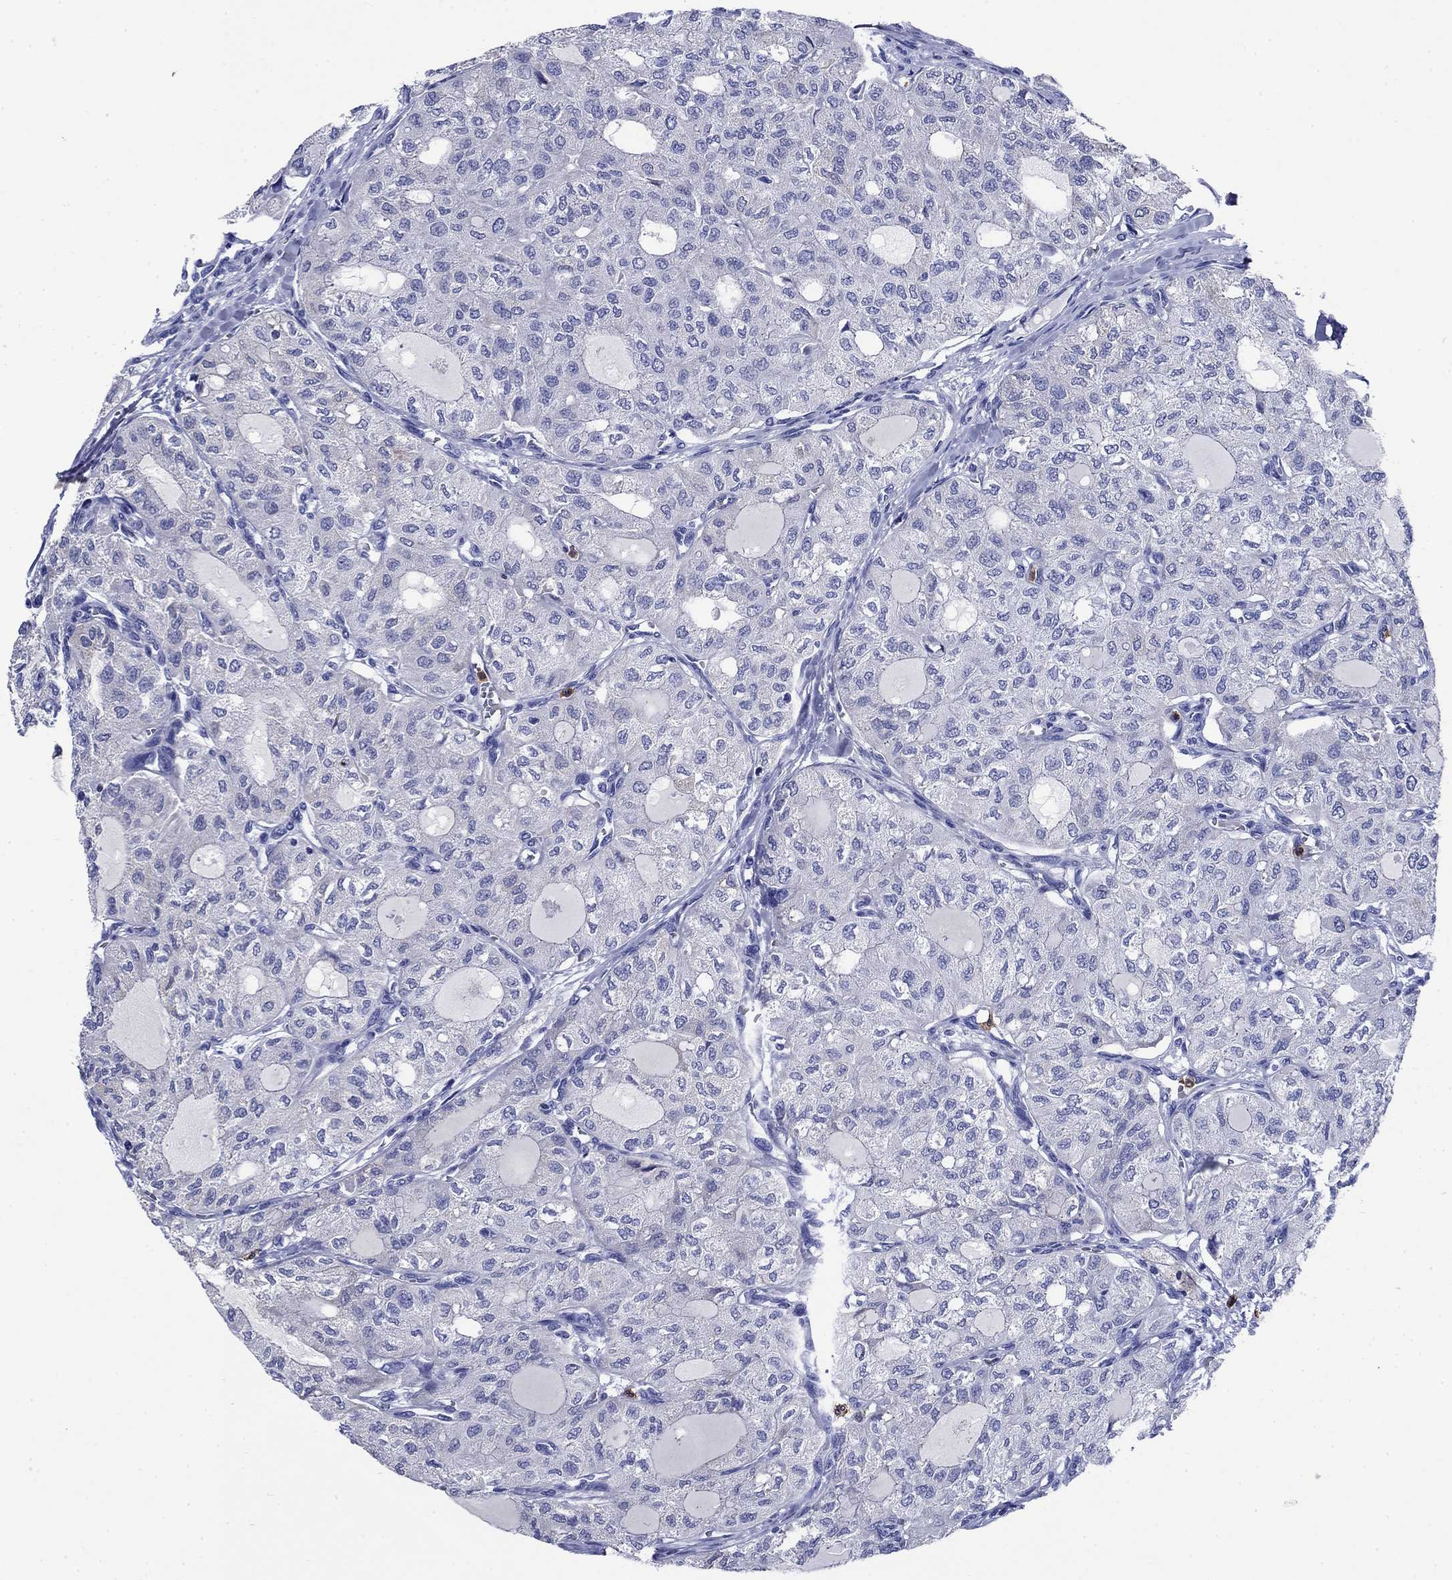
{"staining": {"intensity": "negative", "quantity": "none", "location": "none"}, "tissue": "thyroid cancer", "cell_type": "Tumor cells", "image_type": "cancer", "snomed": [{"axis": "morphology", "description": "Follicular adenoma carcinoma, NOS"}, {"axis": "topography", "description": "Thyroid gland"}], "caption": "Protein analysis of thyroid cancer (follicular adenoma carcinoma) shows no significant staining in tumor cells.", "gene": "TFR2", "patient": {"sex": "male", "age": 75}}